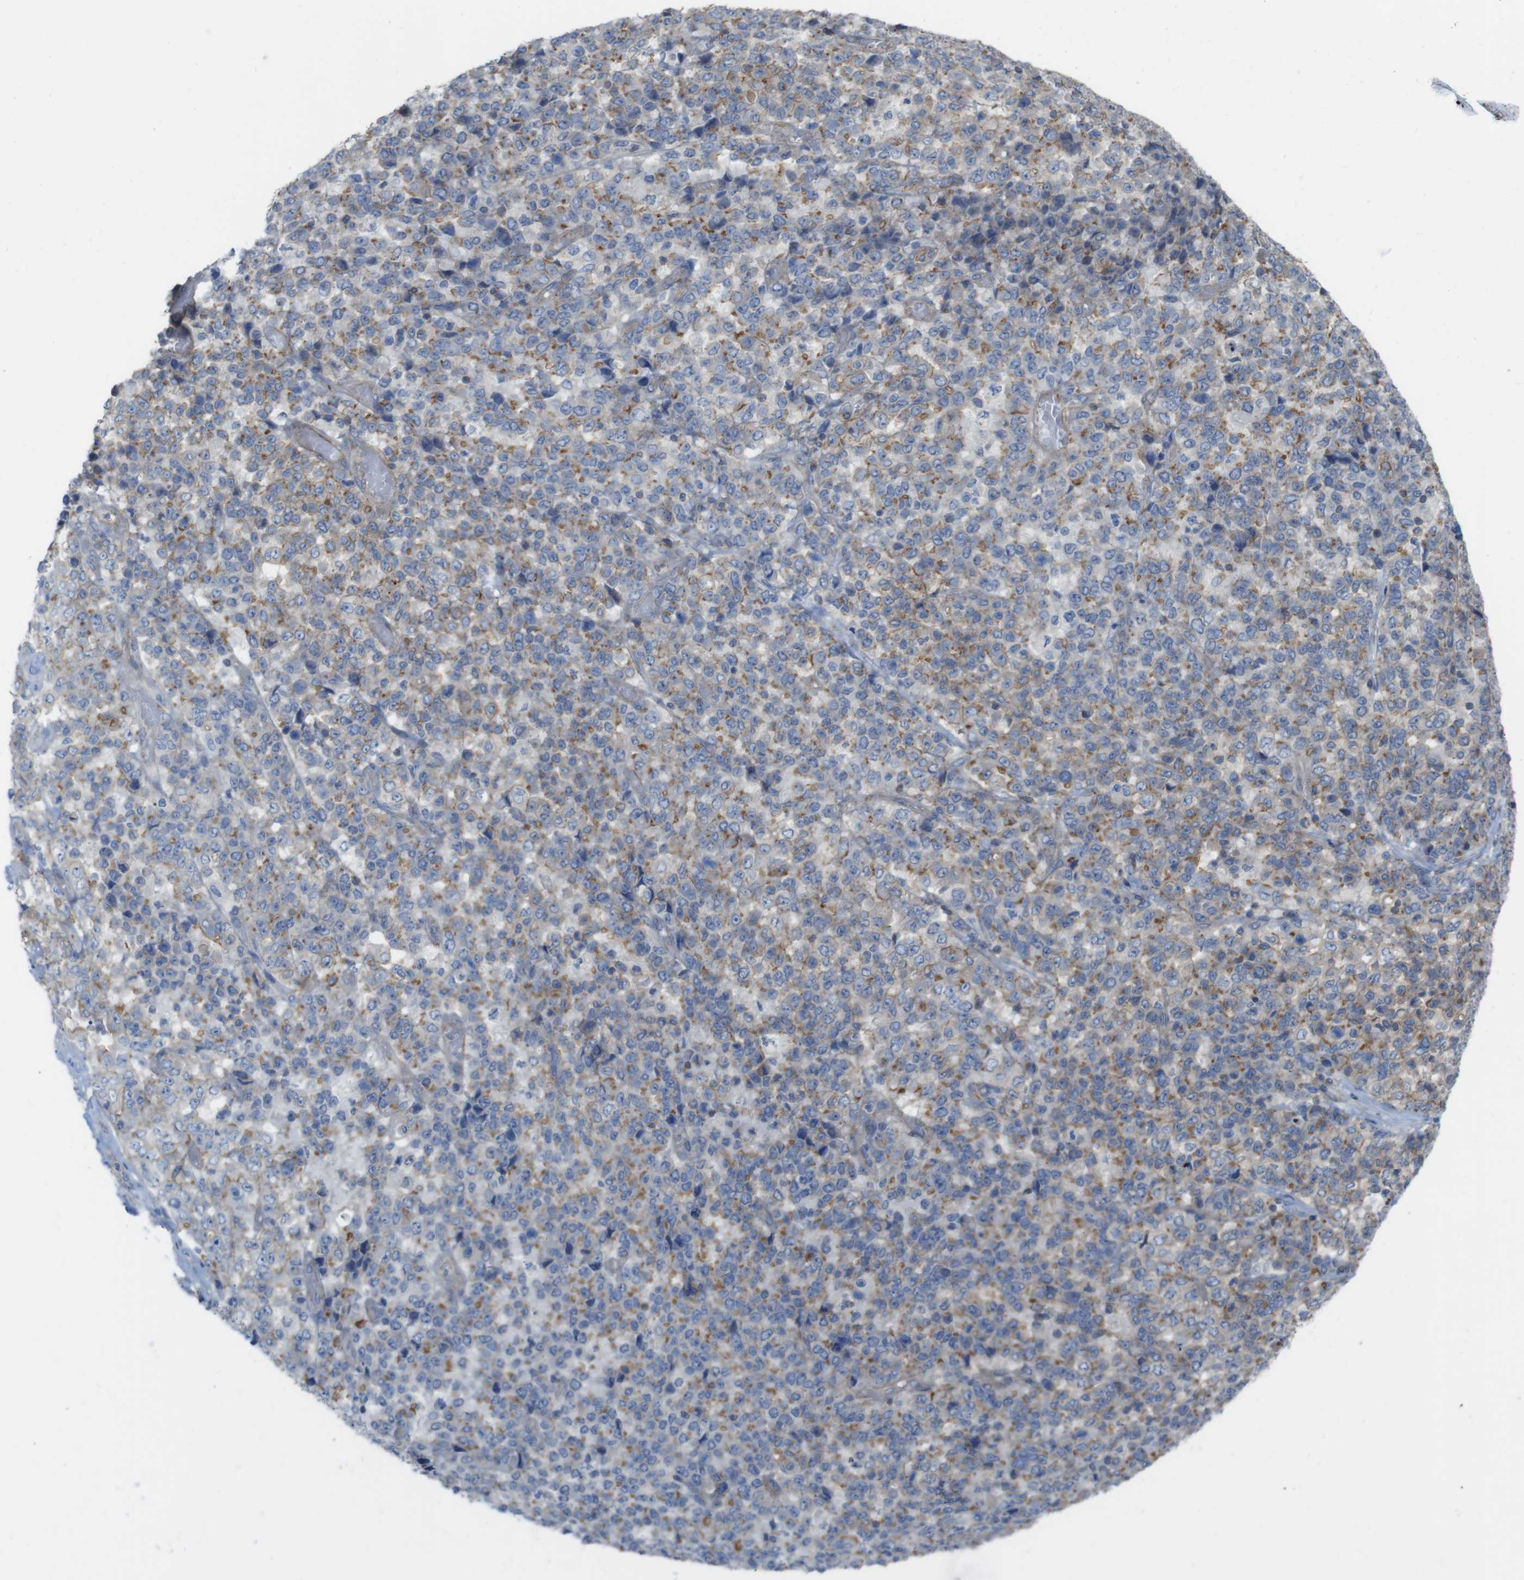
{"staining": {"intensity": "moderate", "quantity": ">75%", "location": "cytoplasmic/membranous"}, "tissue": "stomach cancer", "cell_type": "Tumor cells", "image_type": "cancer", "snomed": [{"axis": "morphology", "description": "Adenocarcinoma, NOS"}, {"axis": "topography", "description": "Stomach"}], "caption": "Protein staining demonstrates moderate cytoplasmic/membranous expression in about >75% of tumor cells in adenocarcinoma (stomach).", "gene": "PREX2", "patient": {"sex": "female", "age": 73}}